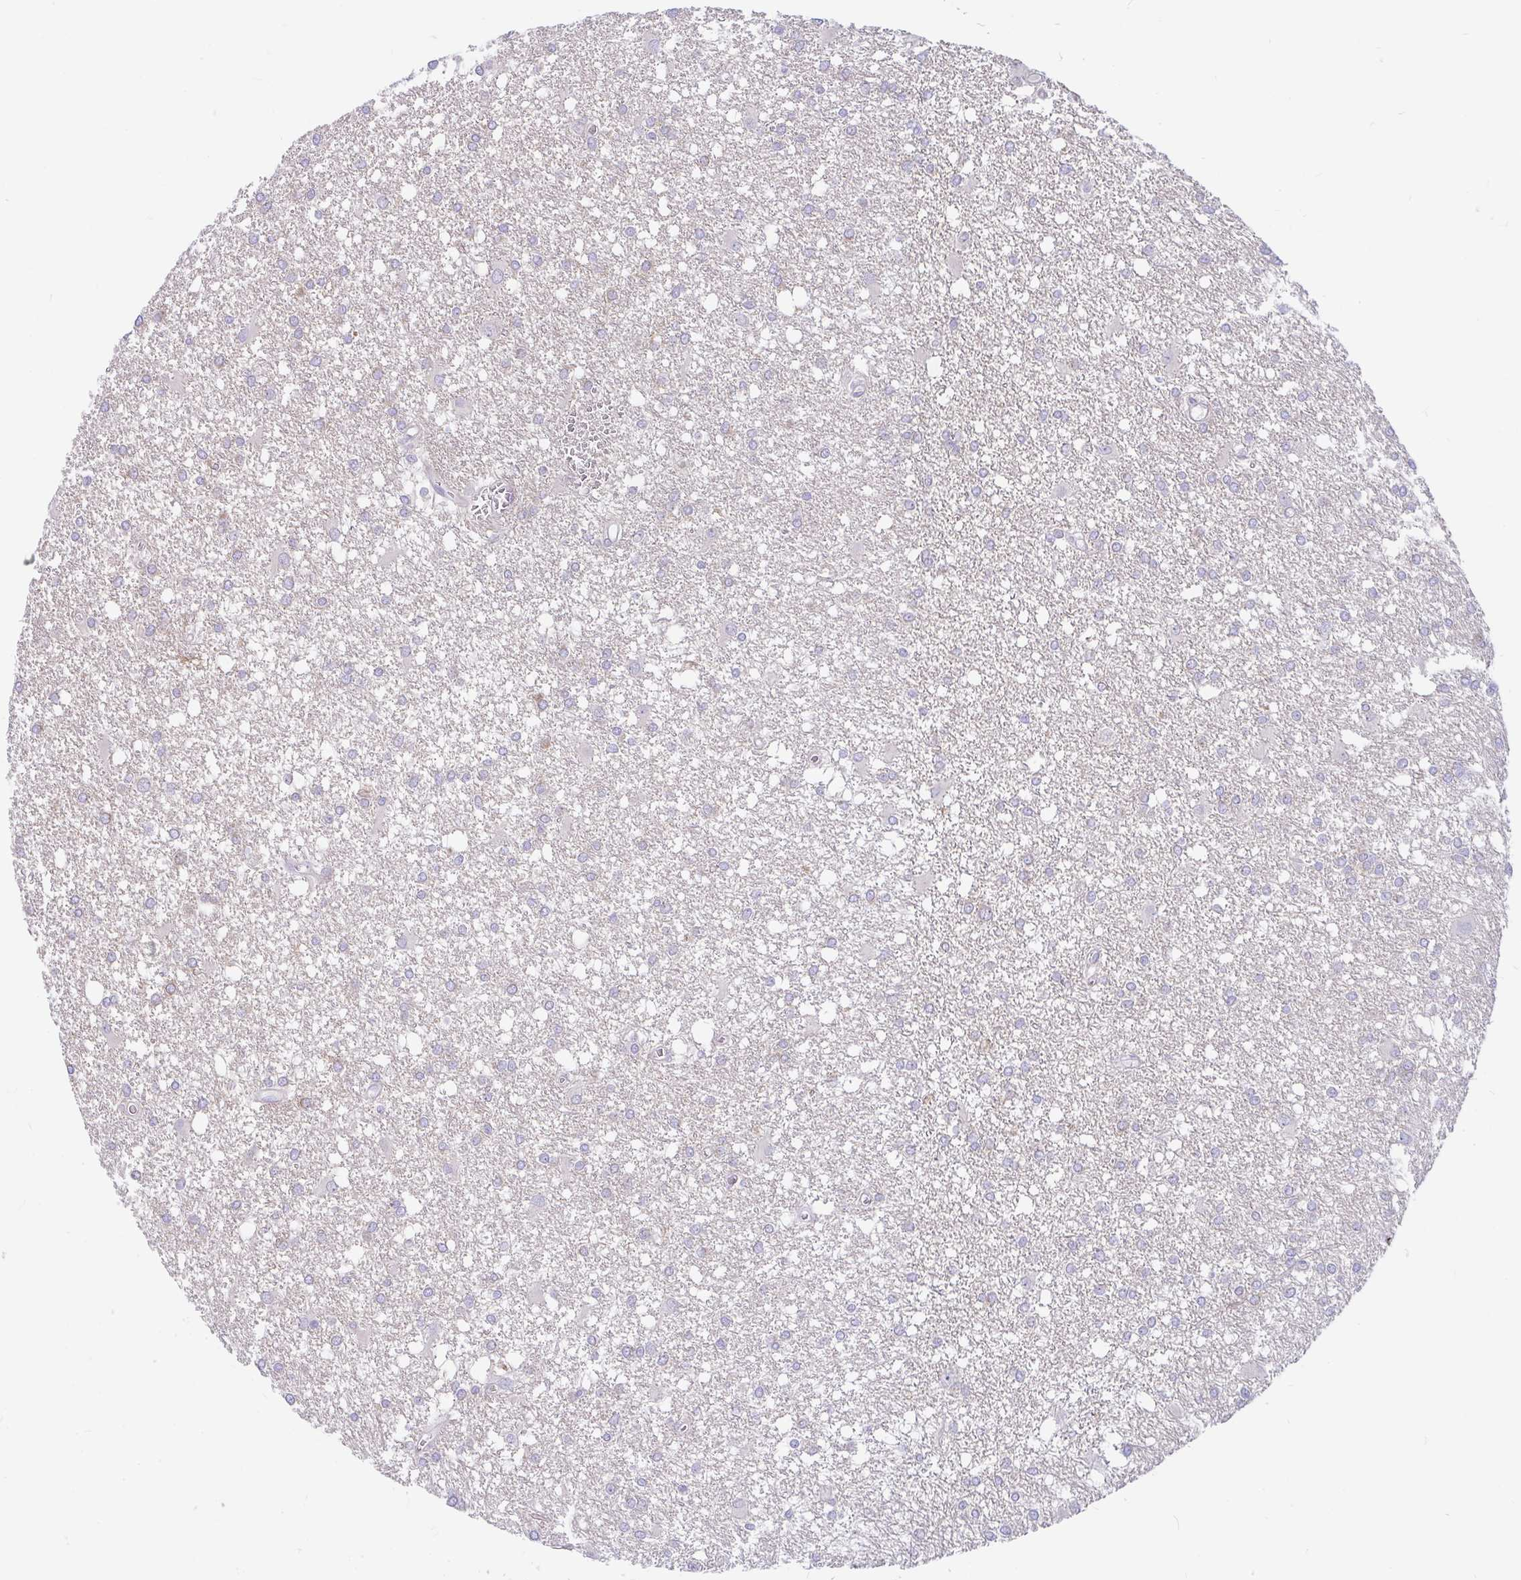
{"staining": {"intensity": "weak", "quantity": "<25%", "location": "cytoplasmic/membranous"}, "tissue": "glioma", "cell_type": "Tumor cells", "image_type": "cancer", "snomed": [{"axis": "morphology", "description": "Glioma, malignant, High grade"}, {"axis": "topography", "description": "Brain"}], "caption": "Protein analysis of high-grade glioma (malignant) shows no significant staining in tumor cells. (DAB immunohistochemistry visualized using brightfield microscopy, high magnification).", "gene": "LRRC26", "patient": {"sex": "male", "age": 48}}